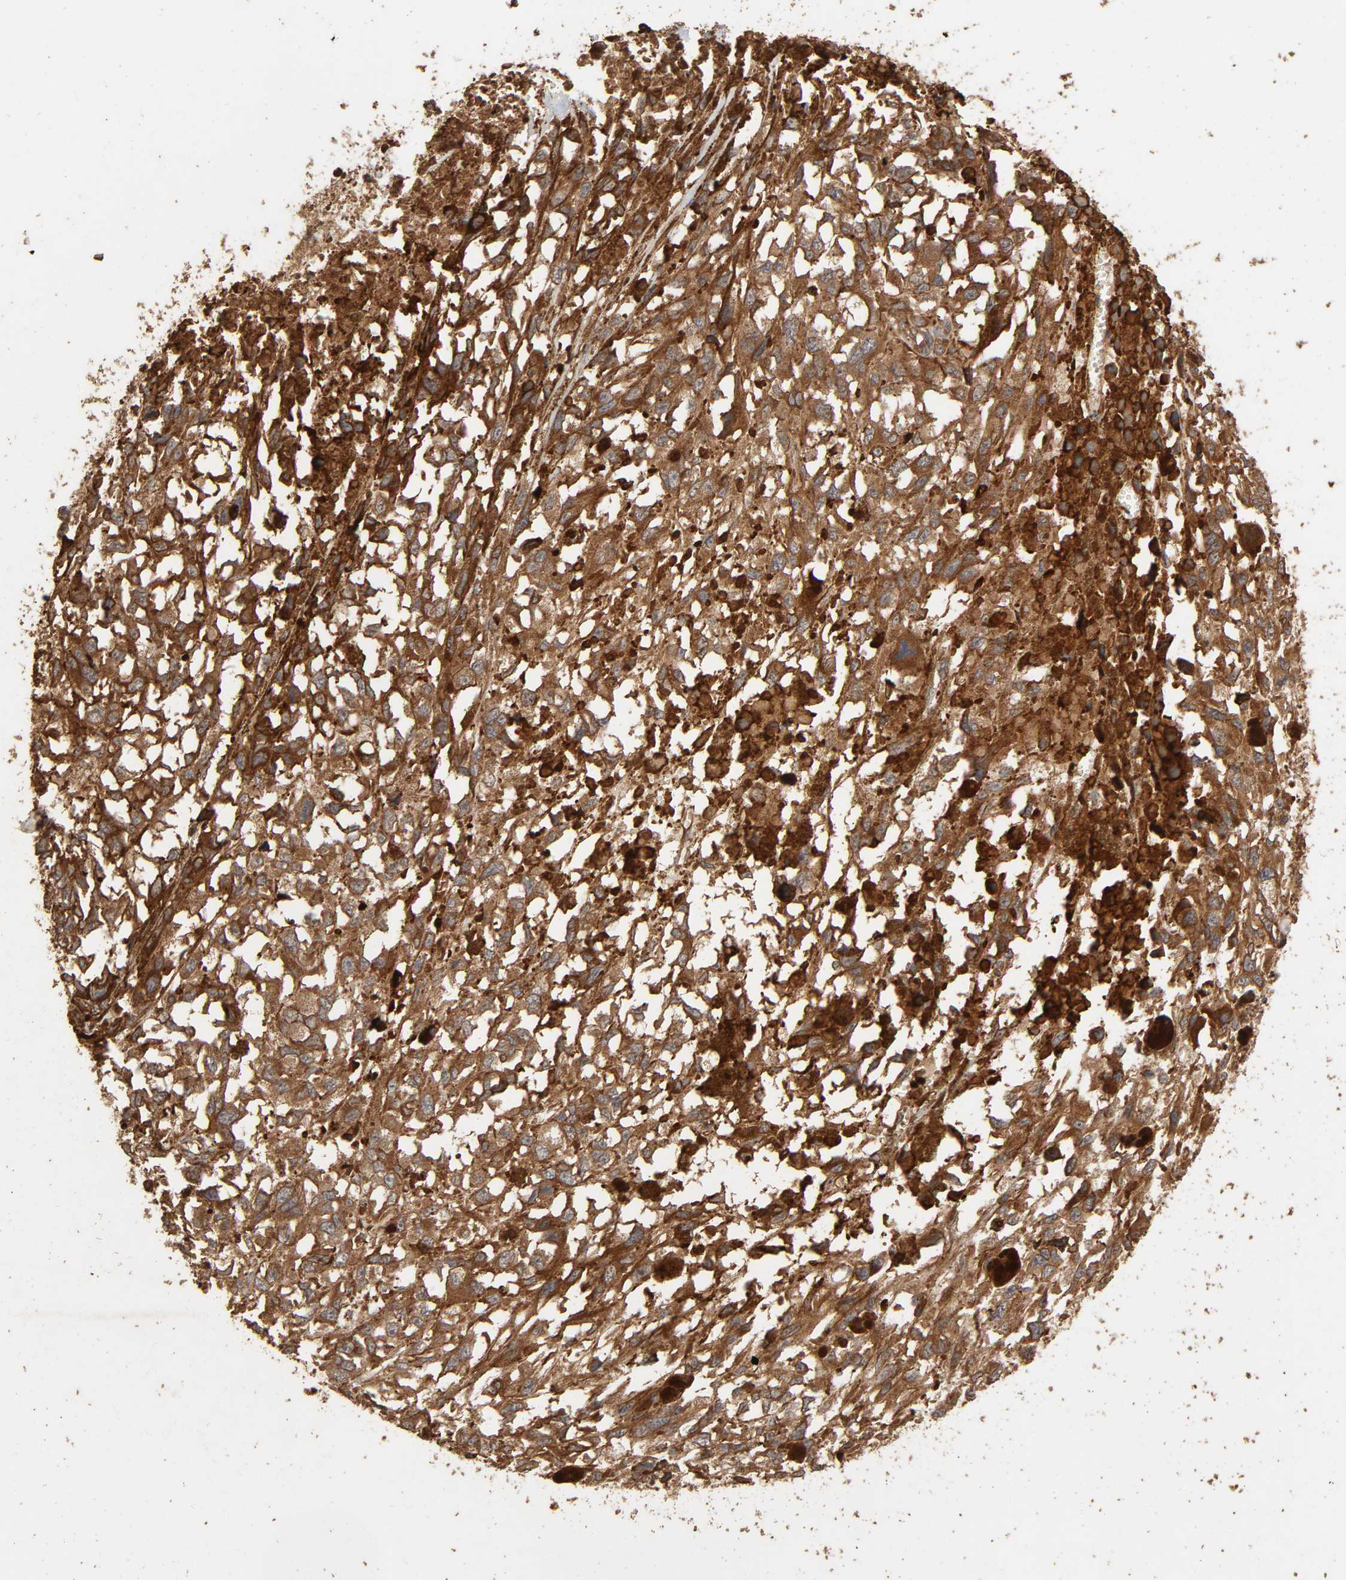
{"staining": {"intensity": "strong", "quantity": ">75%", "location": "cytoplasmic/membranous"}, "tissue": "melanoma", "cell_type": "Tumor cells", "image_type": "cancer", "snomed": [{"axis": "morphology", "description": "Malignant melanoma, Metastatic site"}, {"axis": "topography", "description": "Lymph node"}], "caption": "A histopathology image of human malignant melanoma (metastatic site) stained for a protein reveals strong cytoplasmic/membranous brown staining in tumor cells.", "gene": "RPS6KA6", "patient": {"sex": "male", "age": 59}}